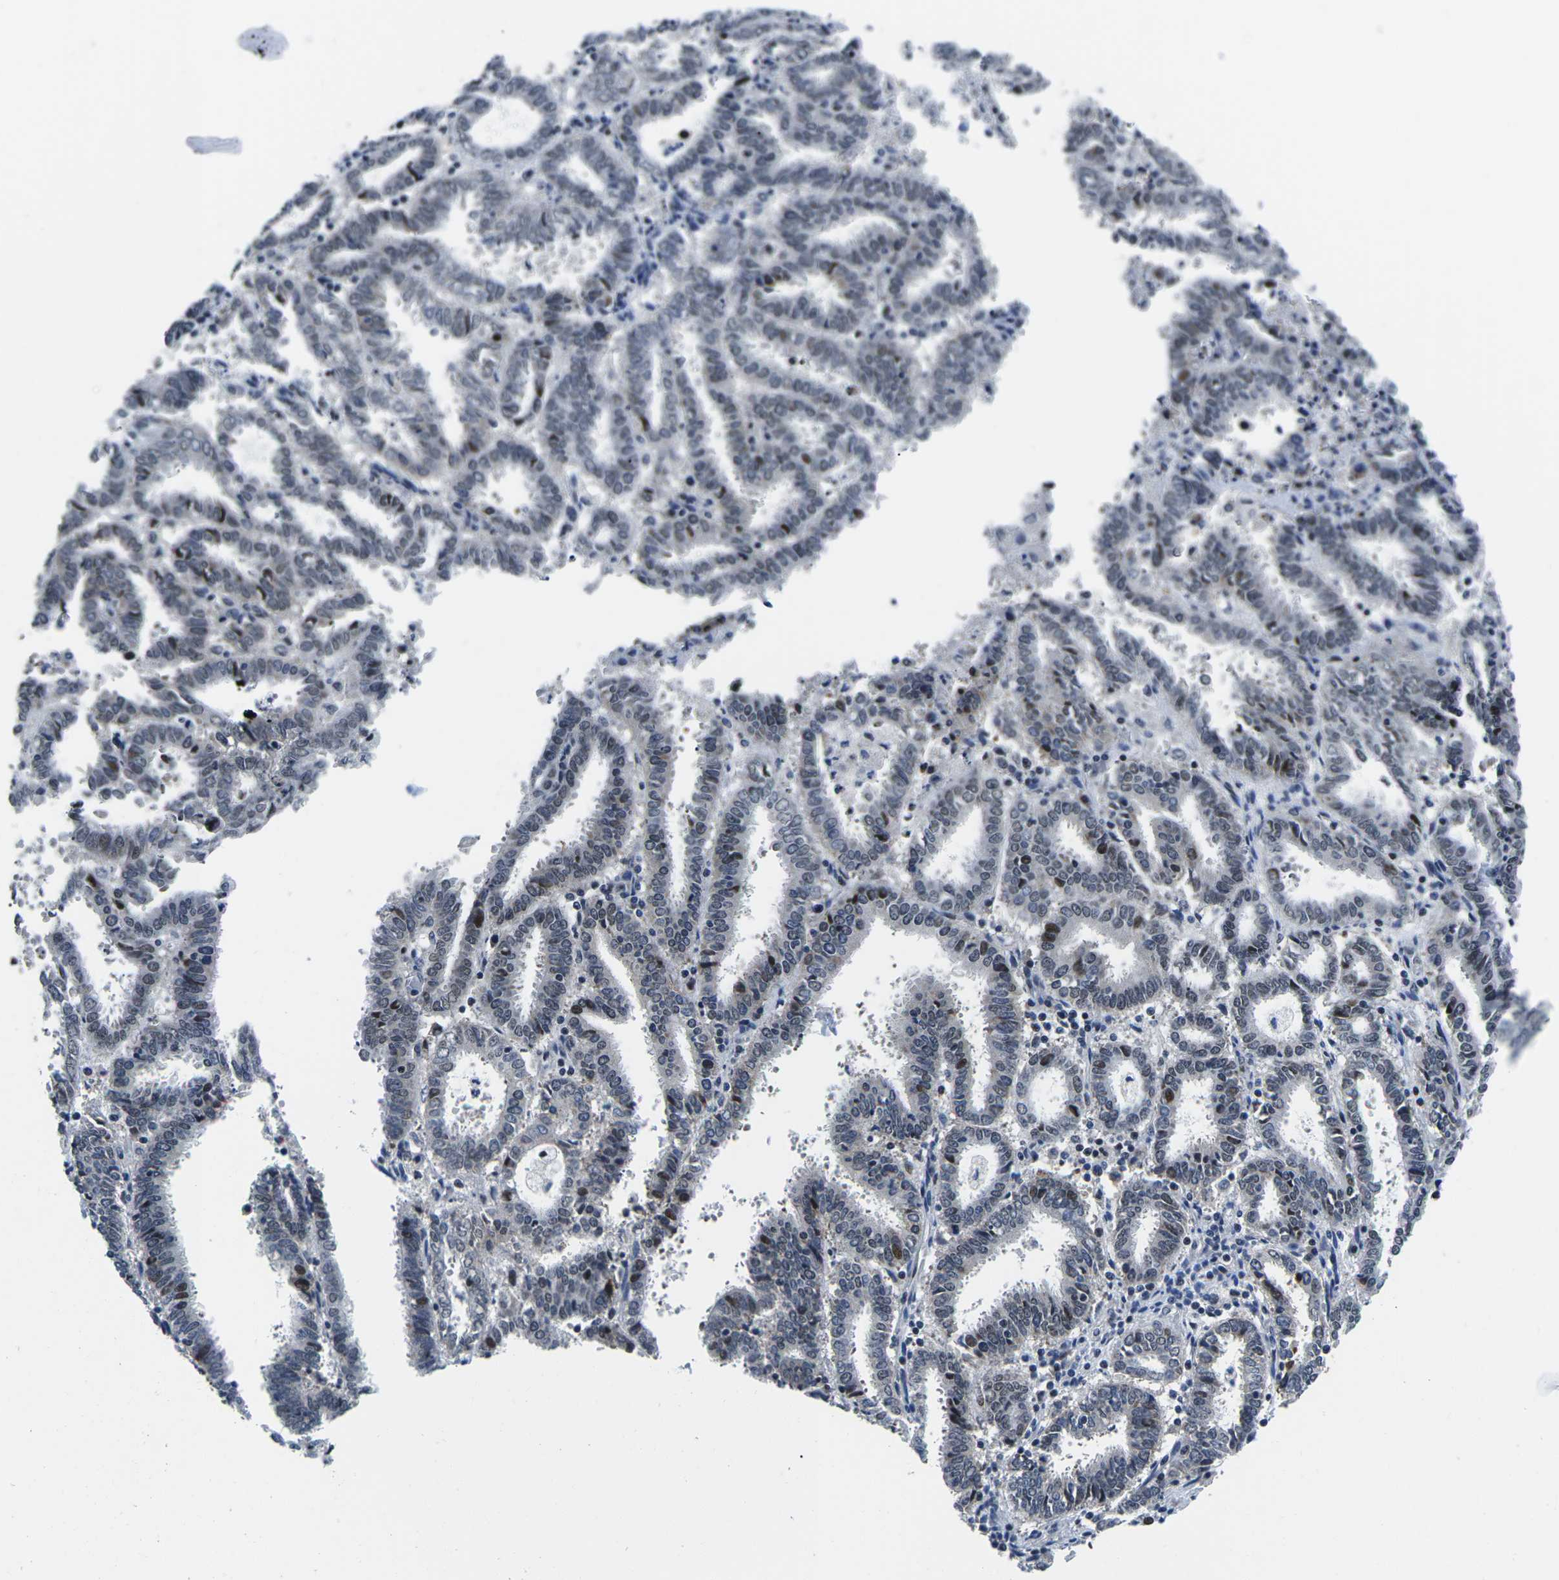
{"staining": {"intensity": "strong", "quantity": "<25%", "location": "nuclear"}, "tissue": "endometrial cancer", "cell_type": "Tumor cells", "image_type": "cancer", "snomed": [{"axis": "morphology", "description": "Adenocarcinoma, NOS"}, {"axis": "topography", "description": "Uterus"}], "caption": "Brown immunohistochemical staining in human endometrial adenocarcinoma shows strong nuclear expression in about <25% of tumor cells. (DAB = brown stain, brightfield microscopy at high magnification).", "gene": "CDC73", "patient": {"sex": "female", "age": 83}}